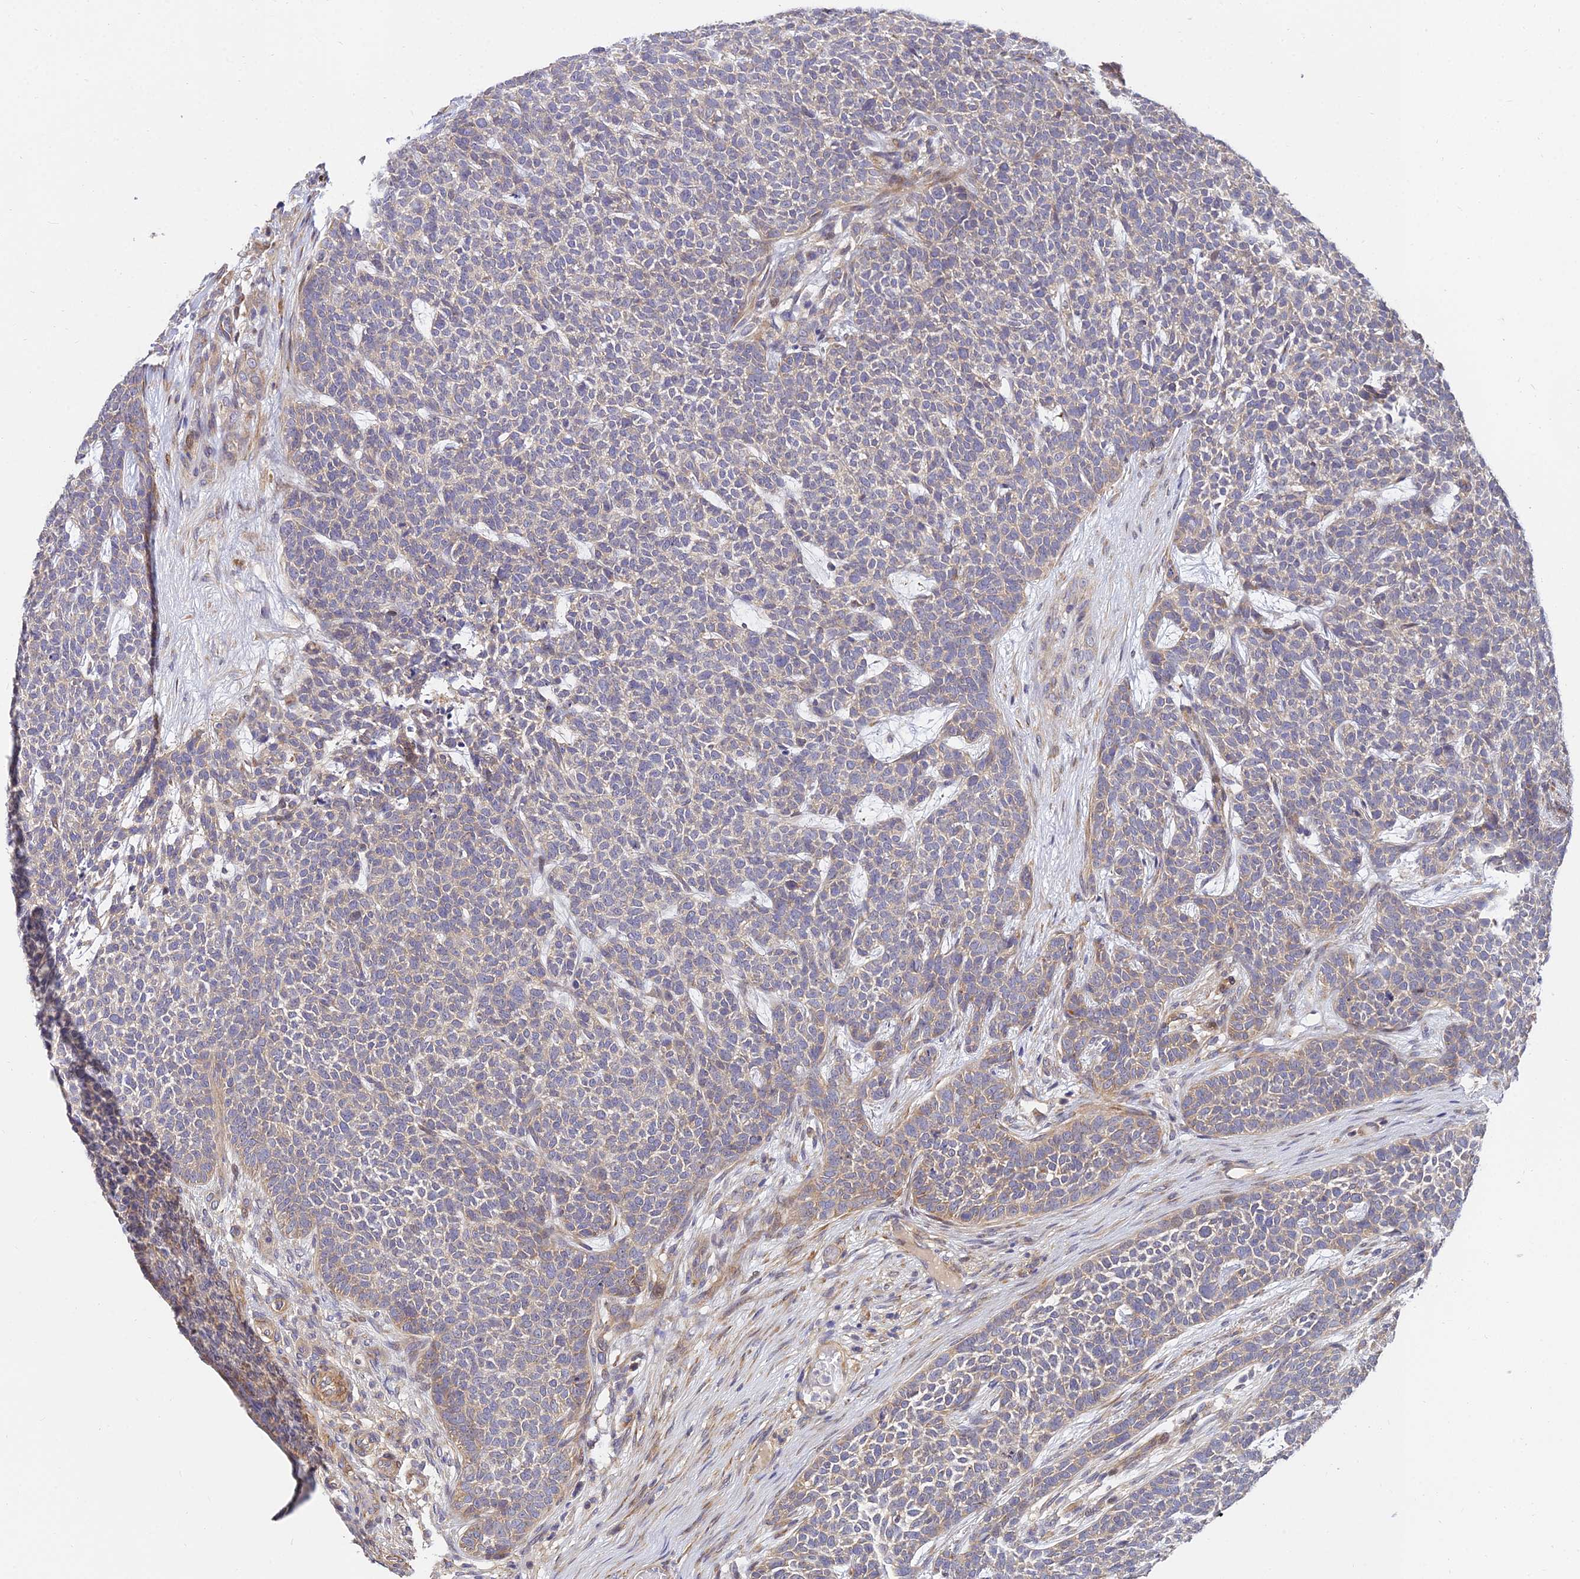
{"staining": {"intensity": "weak", "quantity": "<25%", "location": "cytoplasmic/membranous"}, "tissue": "skin cancer", "cell_type": "Tumor cells", "image_type": "cancer", "snomed": [{"axis": "morphology", "description": "Basal cell carcinoma"}, {"axis": "topography", "description": "Skin"}], "caption": "A histopathology image of human skin basal cell carcinoma is negative for staining in tumor cells.", "gene": "ARL8B", "patient": {"sex": "female", "age": 84}}